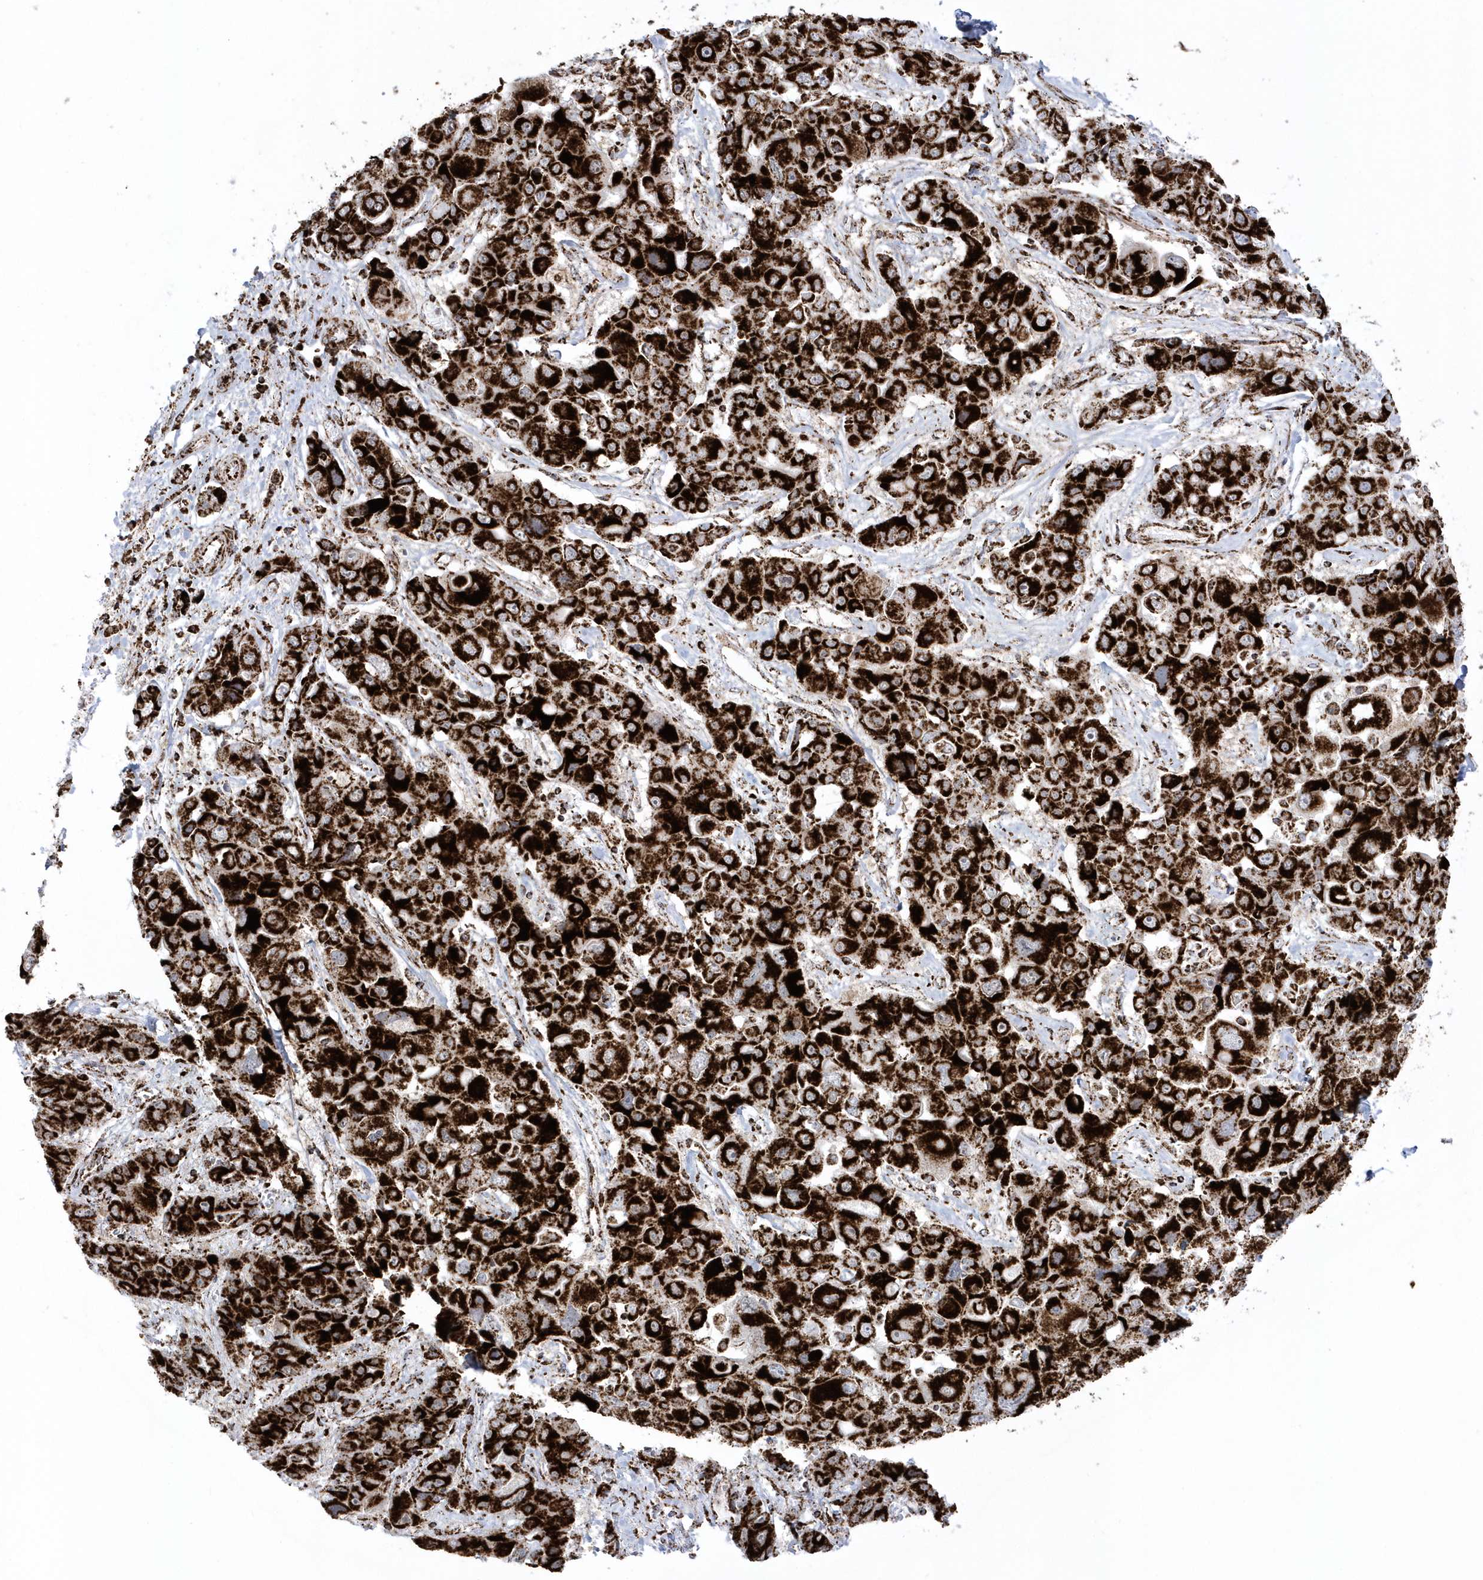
{"staining": {"intensity": "strong", "quantity": ">75%", "location": "cytoplasmic/membranous"}, "tissue": "liver cancer", "cell_type": "Tumor cells", "image_type": "cancer", "snomed": [{"axis": "morphology", "description": "Cholangiocarcinoma"}, {"axis": "topography", "description": "Liver"}], "caption": "Tumor cells exhibit strong cytoplasmic/membranous positivity in approximately >75% of cells in cholangiocarcinoma (liver).", "gene": "CRY2", "patient": {"sex": "male", "age": 67}}